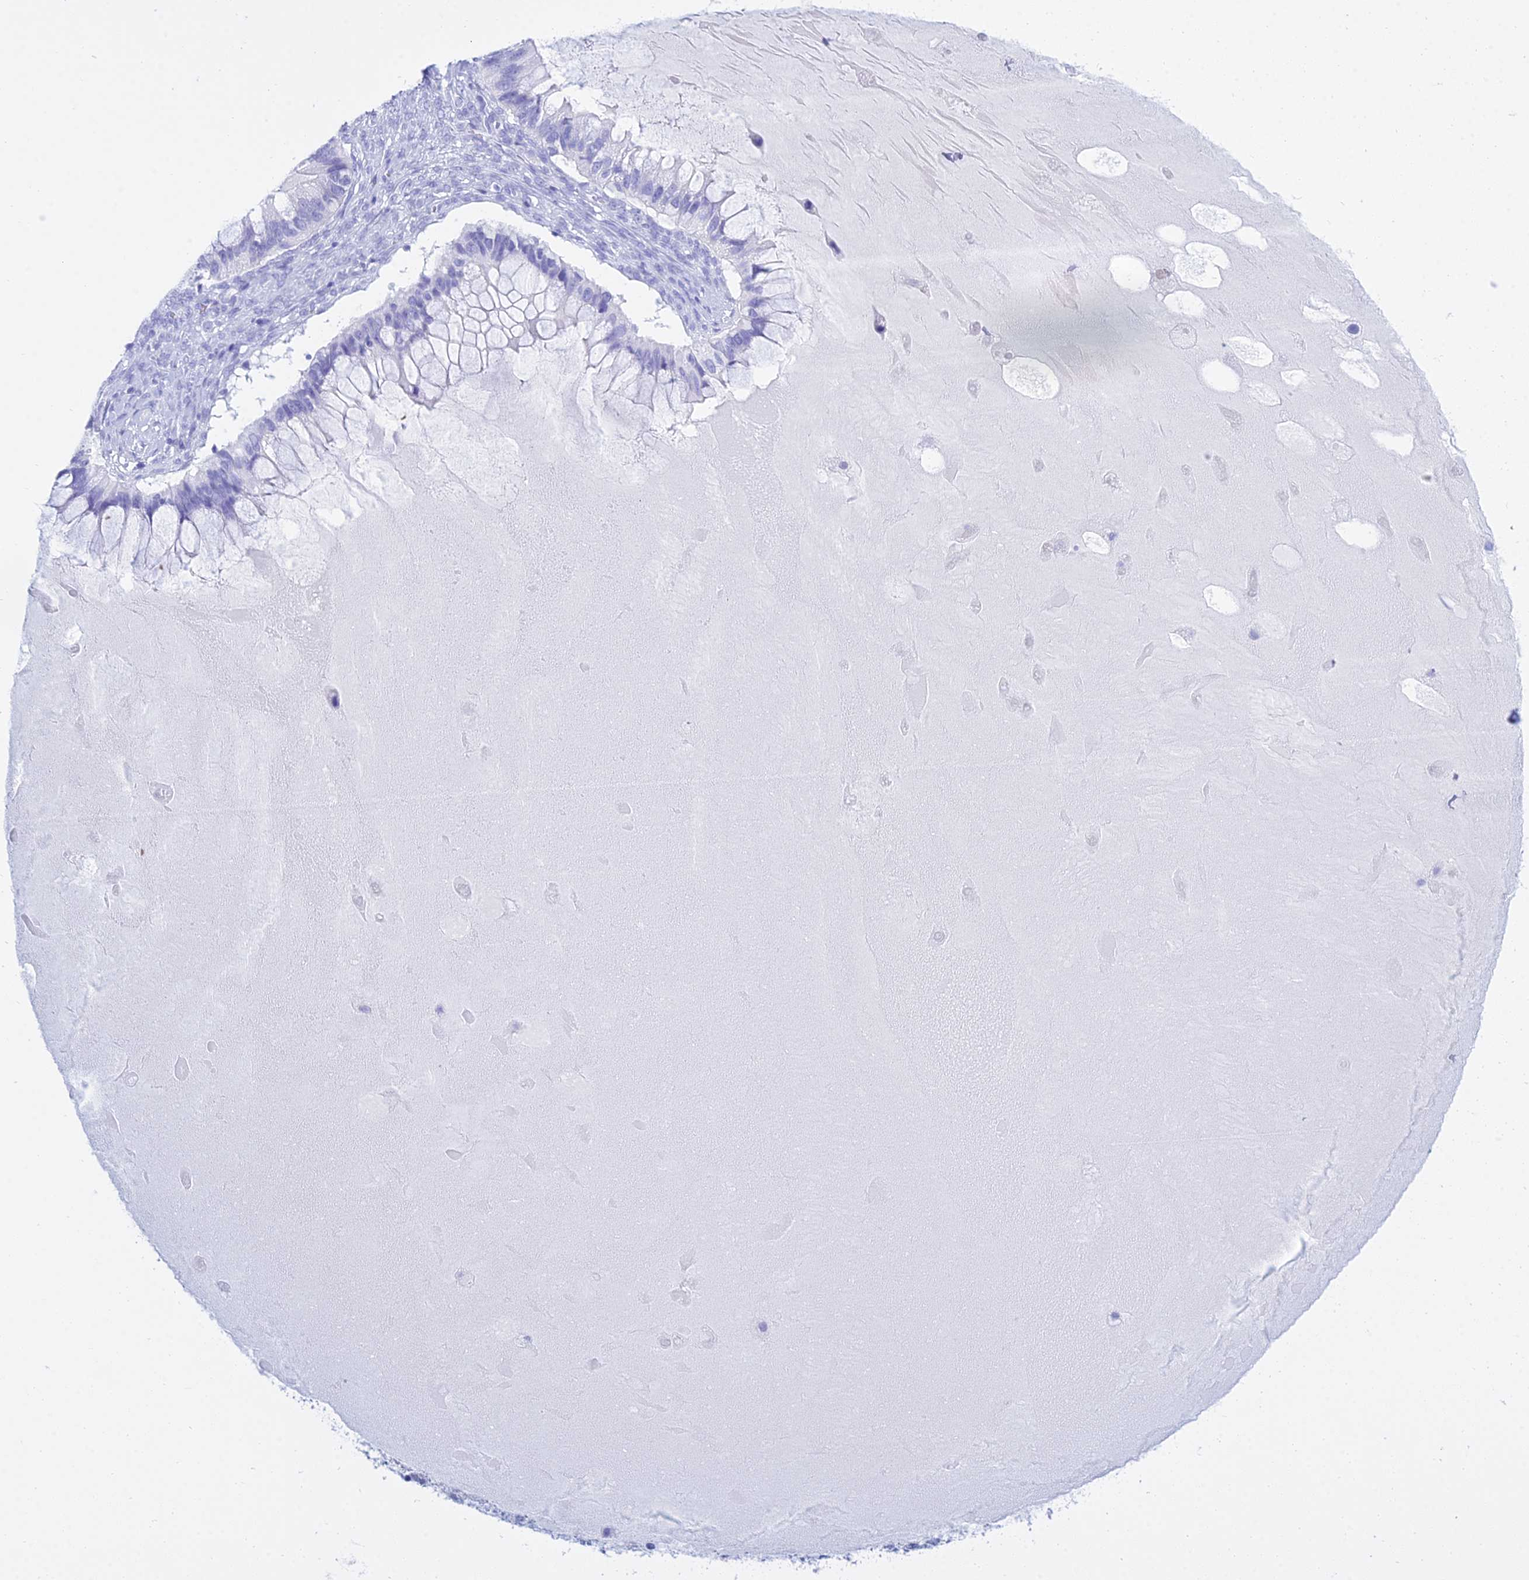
{"staining": {"intensity": "negative", "quantity": "none", "location": "none"}, "tissue": "ovarian cancer", "cell_type": "Tumor cells", "image_type": "cancer", "snomed": [{"axis": "morphology", "description": "Cystadenocarcinoma, mucinous, NOS"}, {"axis": "topography", "description": "Ovary"}], "caption": "High power microscopy histopathology image of an immunohistochemistry (IHC) photomicrograph of mucinous cystadenocarcinoma (ovarian), revealing no significant expression in tumor cells. (DAB immunohistochemistry visualized using brightfield microscopy, high magnification).", "gene": "PATE4", "patient": {"sex": "female", "age": 61}}